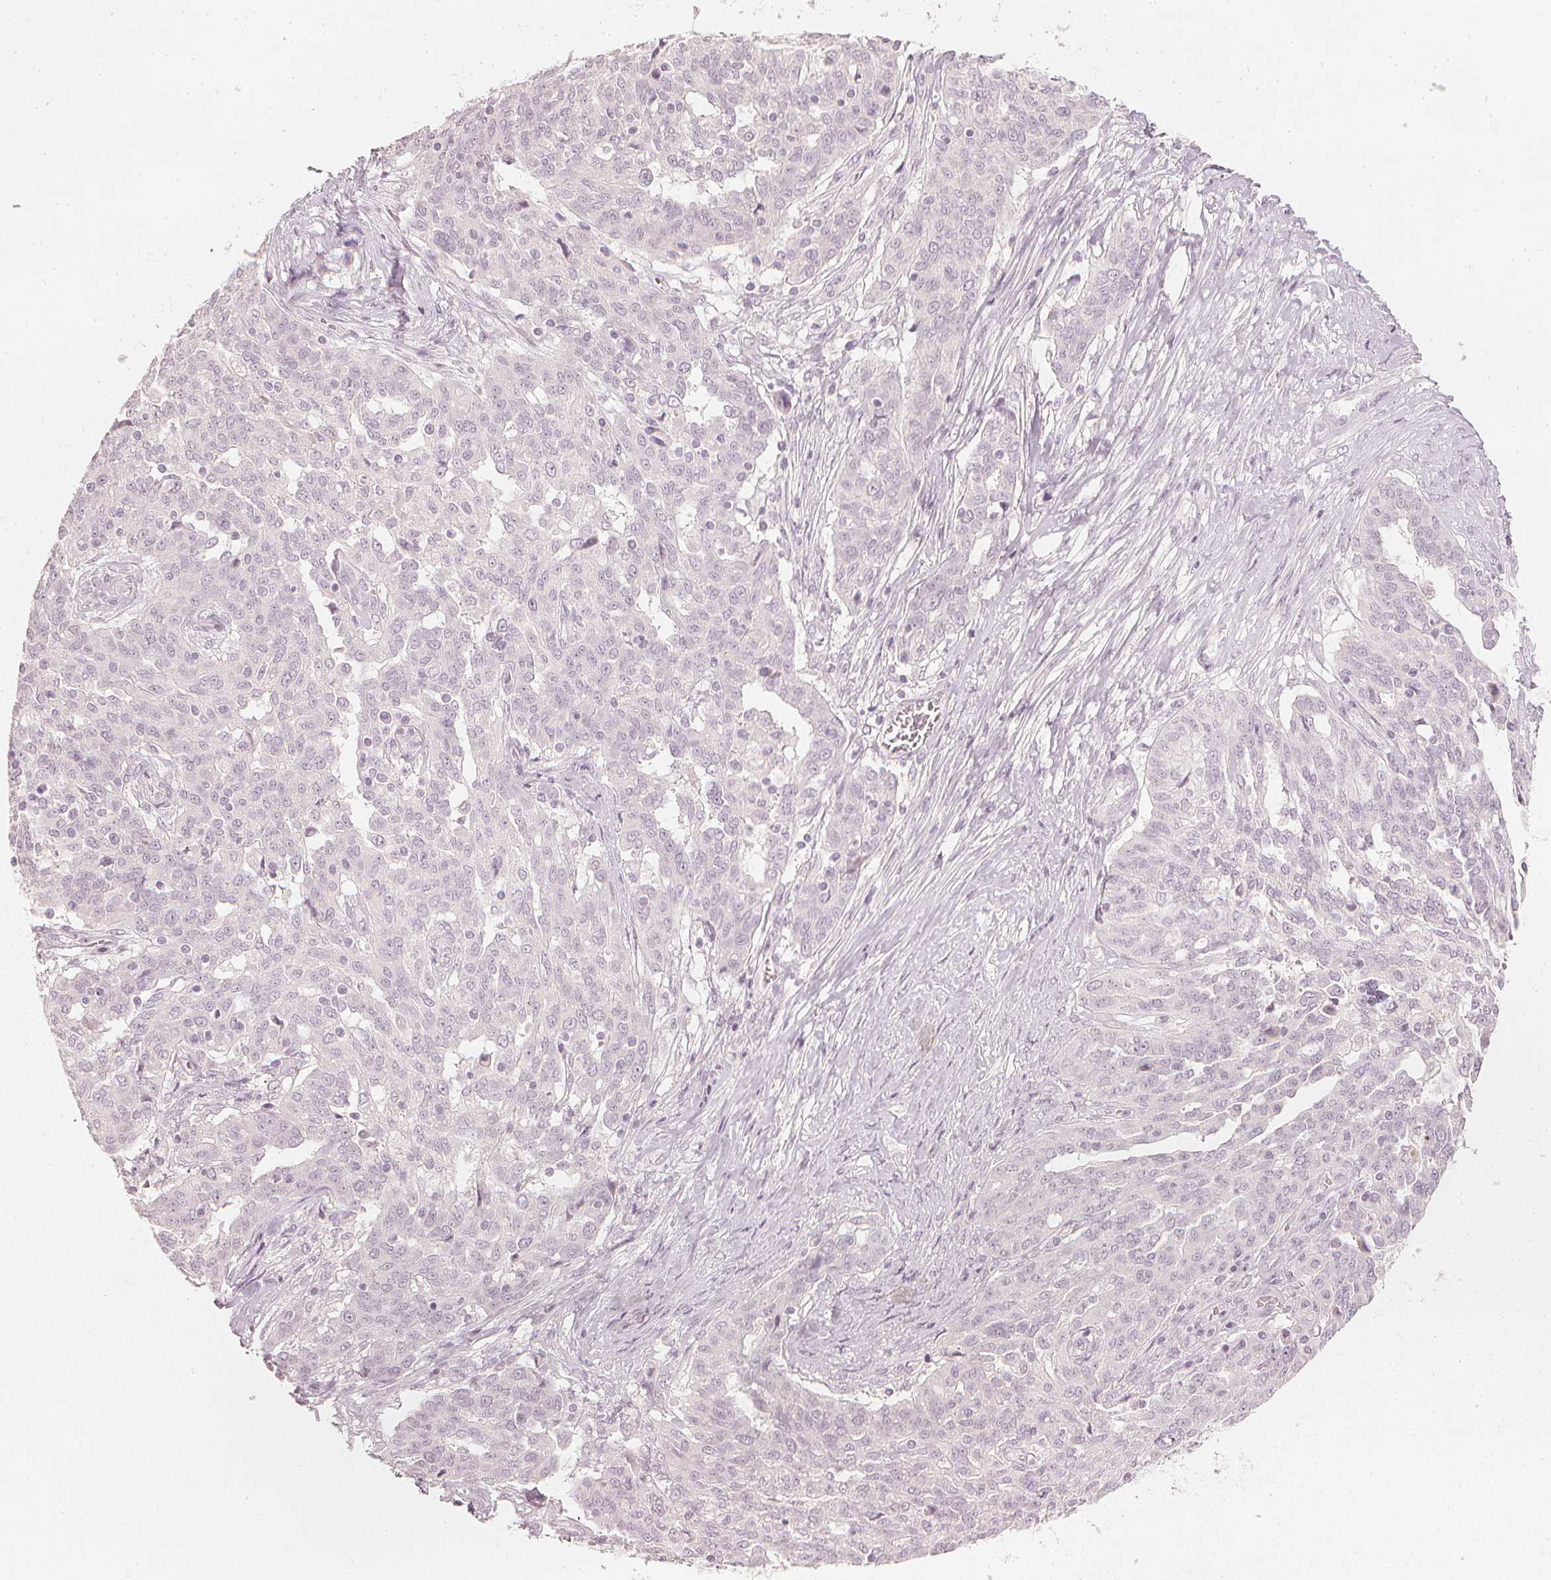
{"staining": {"intensity": "negative", "quantity": "none", "location": "none"}, "tissue": "ovarian cancer", "cell_type": "Tumor cells", "image_type": "cancer", "snomed": [{"axis": "morphology", "description": "Cystadenocarcinoma, serous, NOS"}, {"axis": "topography", "description": "Ovary"}], "caption": "Tumor cells show no significant expression in serous cystadenocarcinoma (ovarian).", "gene": "CALB1", "patient": {"sex": "female", "age": 67}}